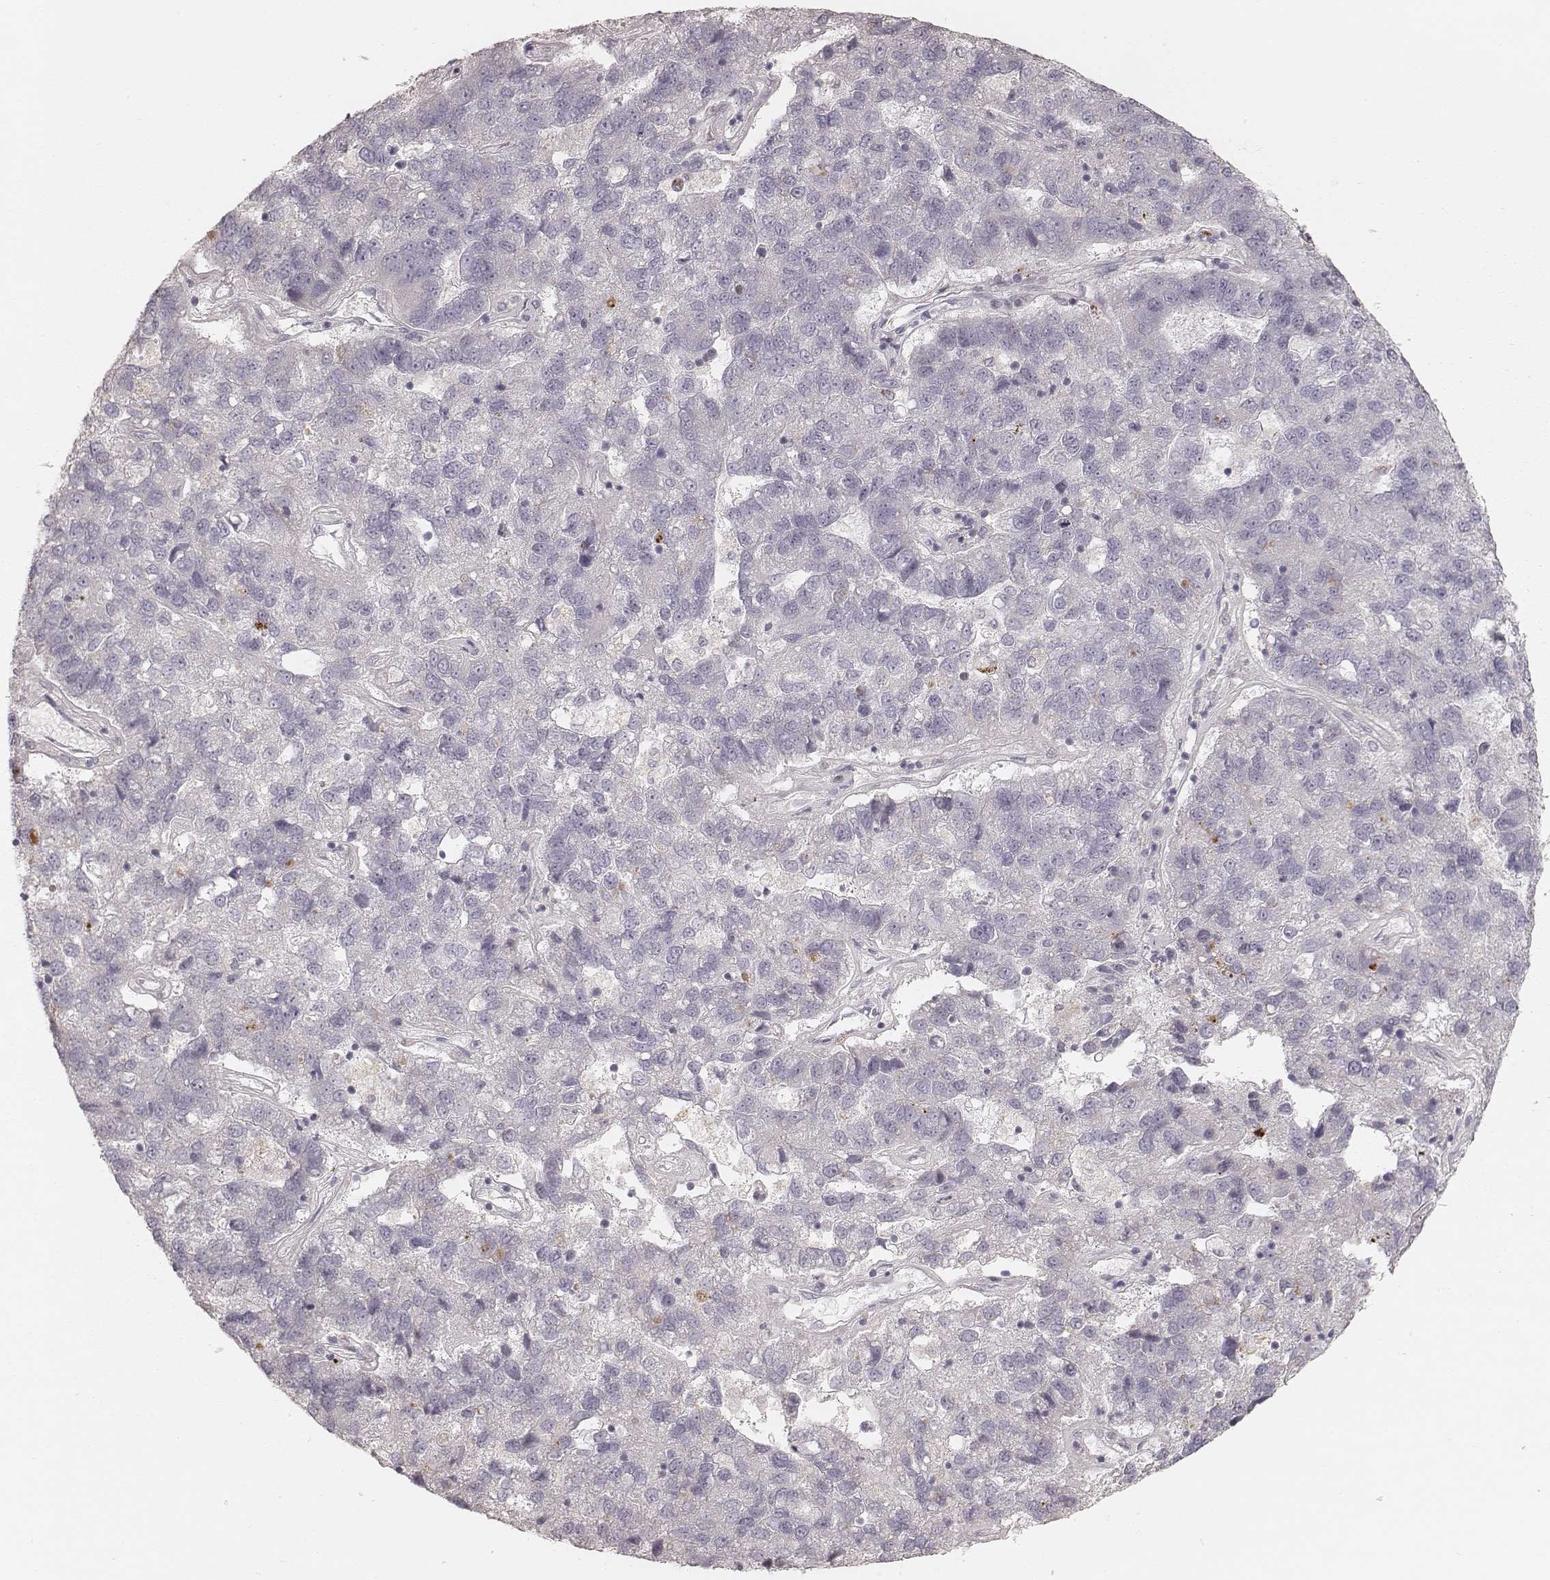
{"staining": {"intensity": "negative", "quantity": "none", "location": "none"}, "tissue": "pancreatic cancer", "cell_type": "Tumor cells", "image_type": "cancer", "snomed": [{"axis": "morphology", "description": "Adenocarcinoma, NOS"}, {"axis": "topography", "description": "Pancreas"}], "caption": "Adenocarcinoma (pancreatic) was stained to show a protein in brown. There is no significant expression in tumor cells. The staining is performed using DAB (3,3'-diaminobenzidine) brown chromogen with nuclei counter-stained in using hematoxylin.", "gene": "ABCA7", "patient": {"sex": "female", "age": 61}}